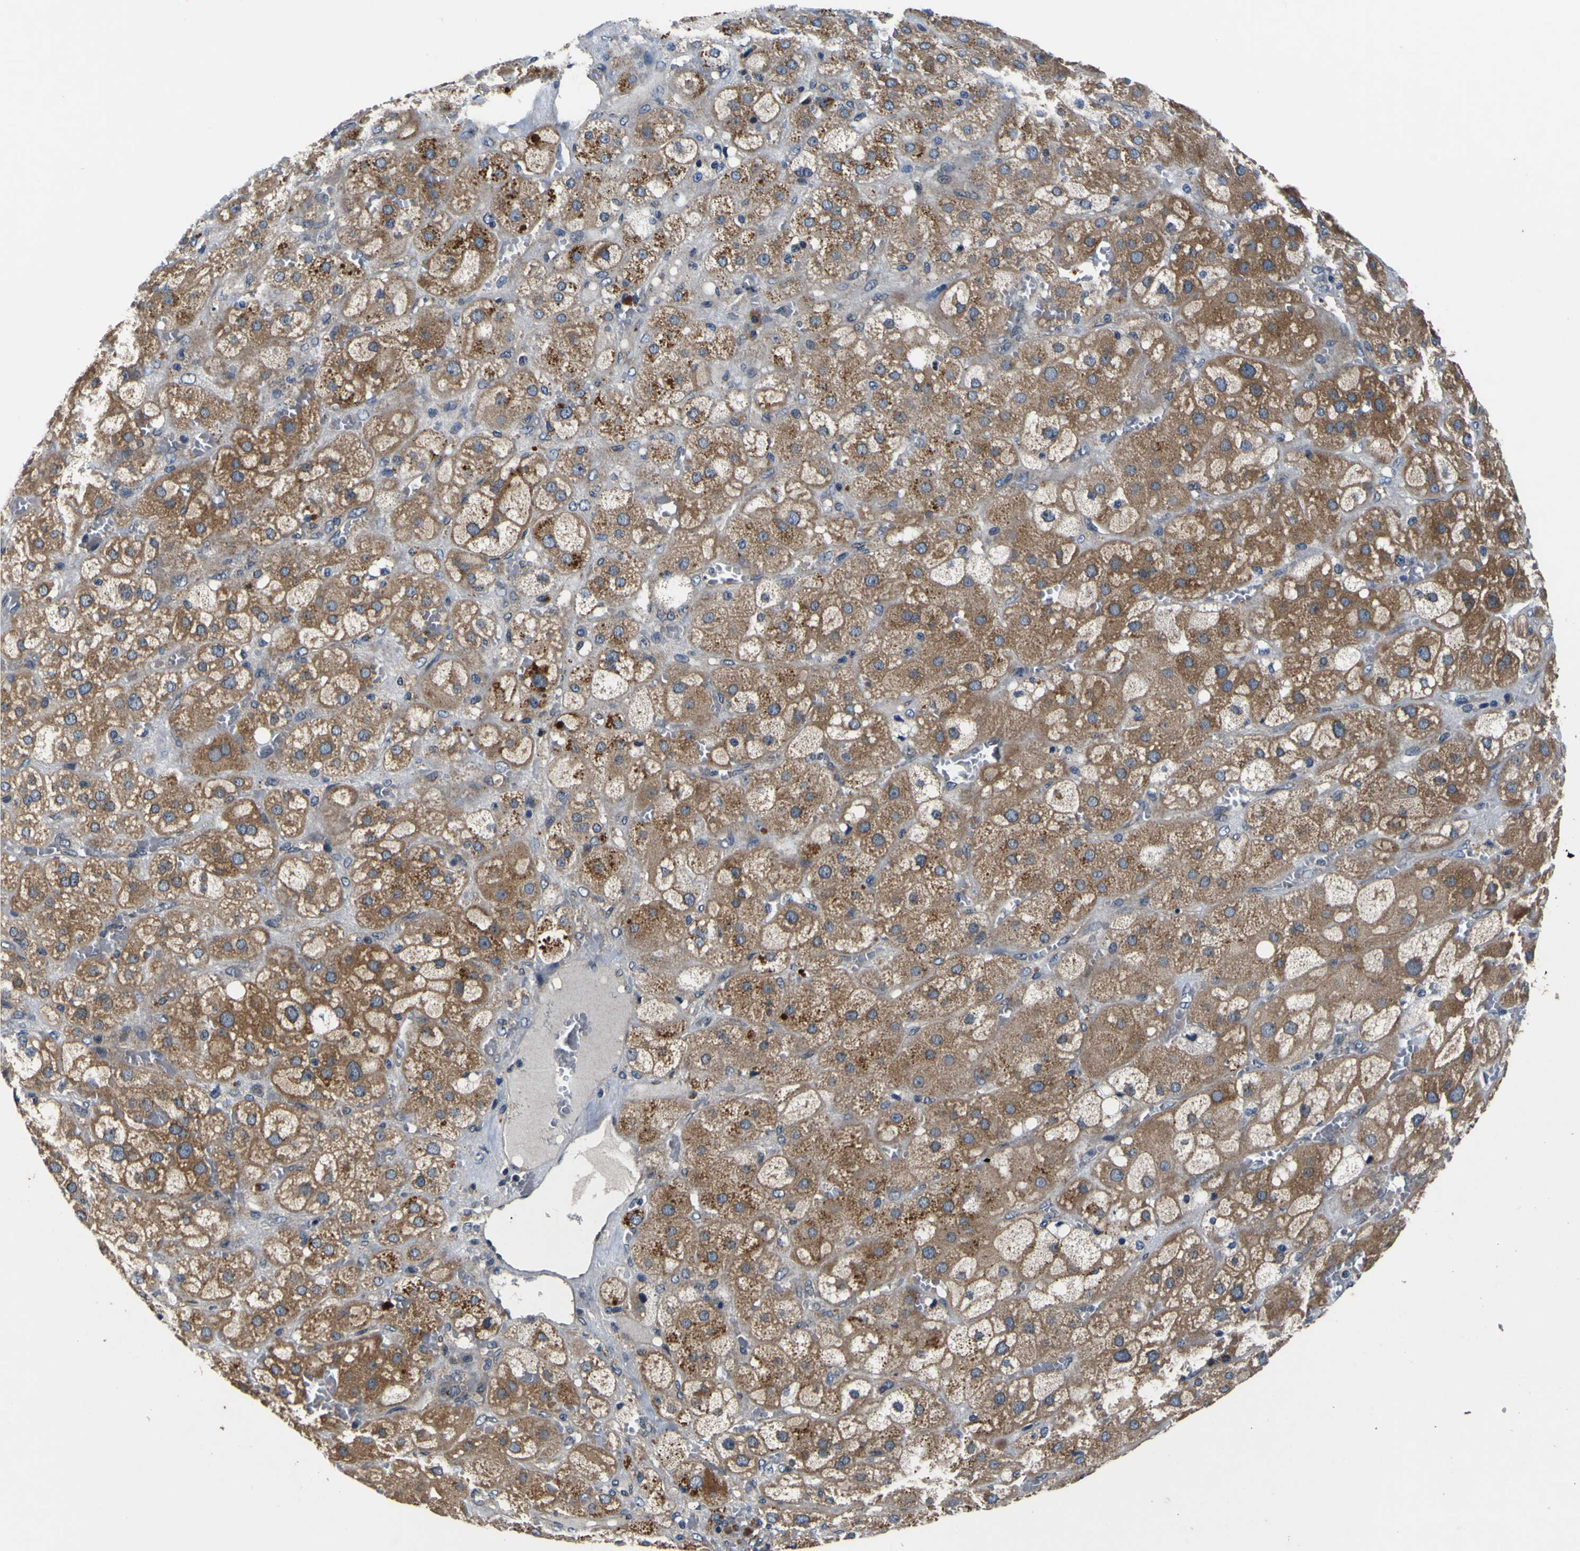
{"staining": {"intensity": "moderate", "quantity": ">75%", "location": "cytoplasmic/membranous"}, "tissue": "adrenal gland", "cell_type": "Glandular cells", "image_type": "normal", "snomed": [{"axis": "morphology", "description": "Normal tissue, NOS"}, {"axis": "topography", "description": "Adrenal gland"}], "caption": "Immunohistochemical staining of benign human adrenal gland displays medium levels of moderate cytoplasmic/membranous positivity in about >75% of glandular cells.", "gene": "EPHB4", "patient": {"sex": "female", "age": 47}}